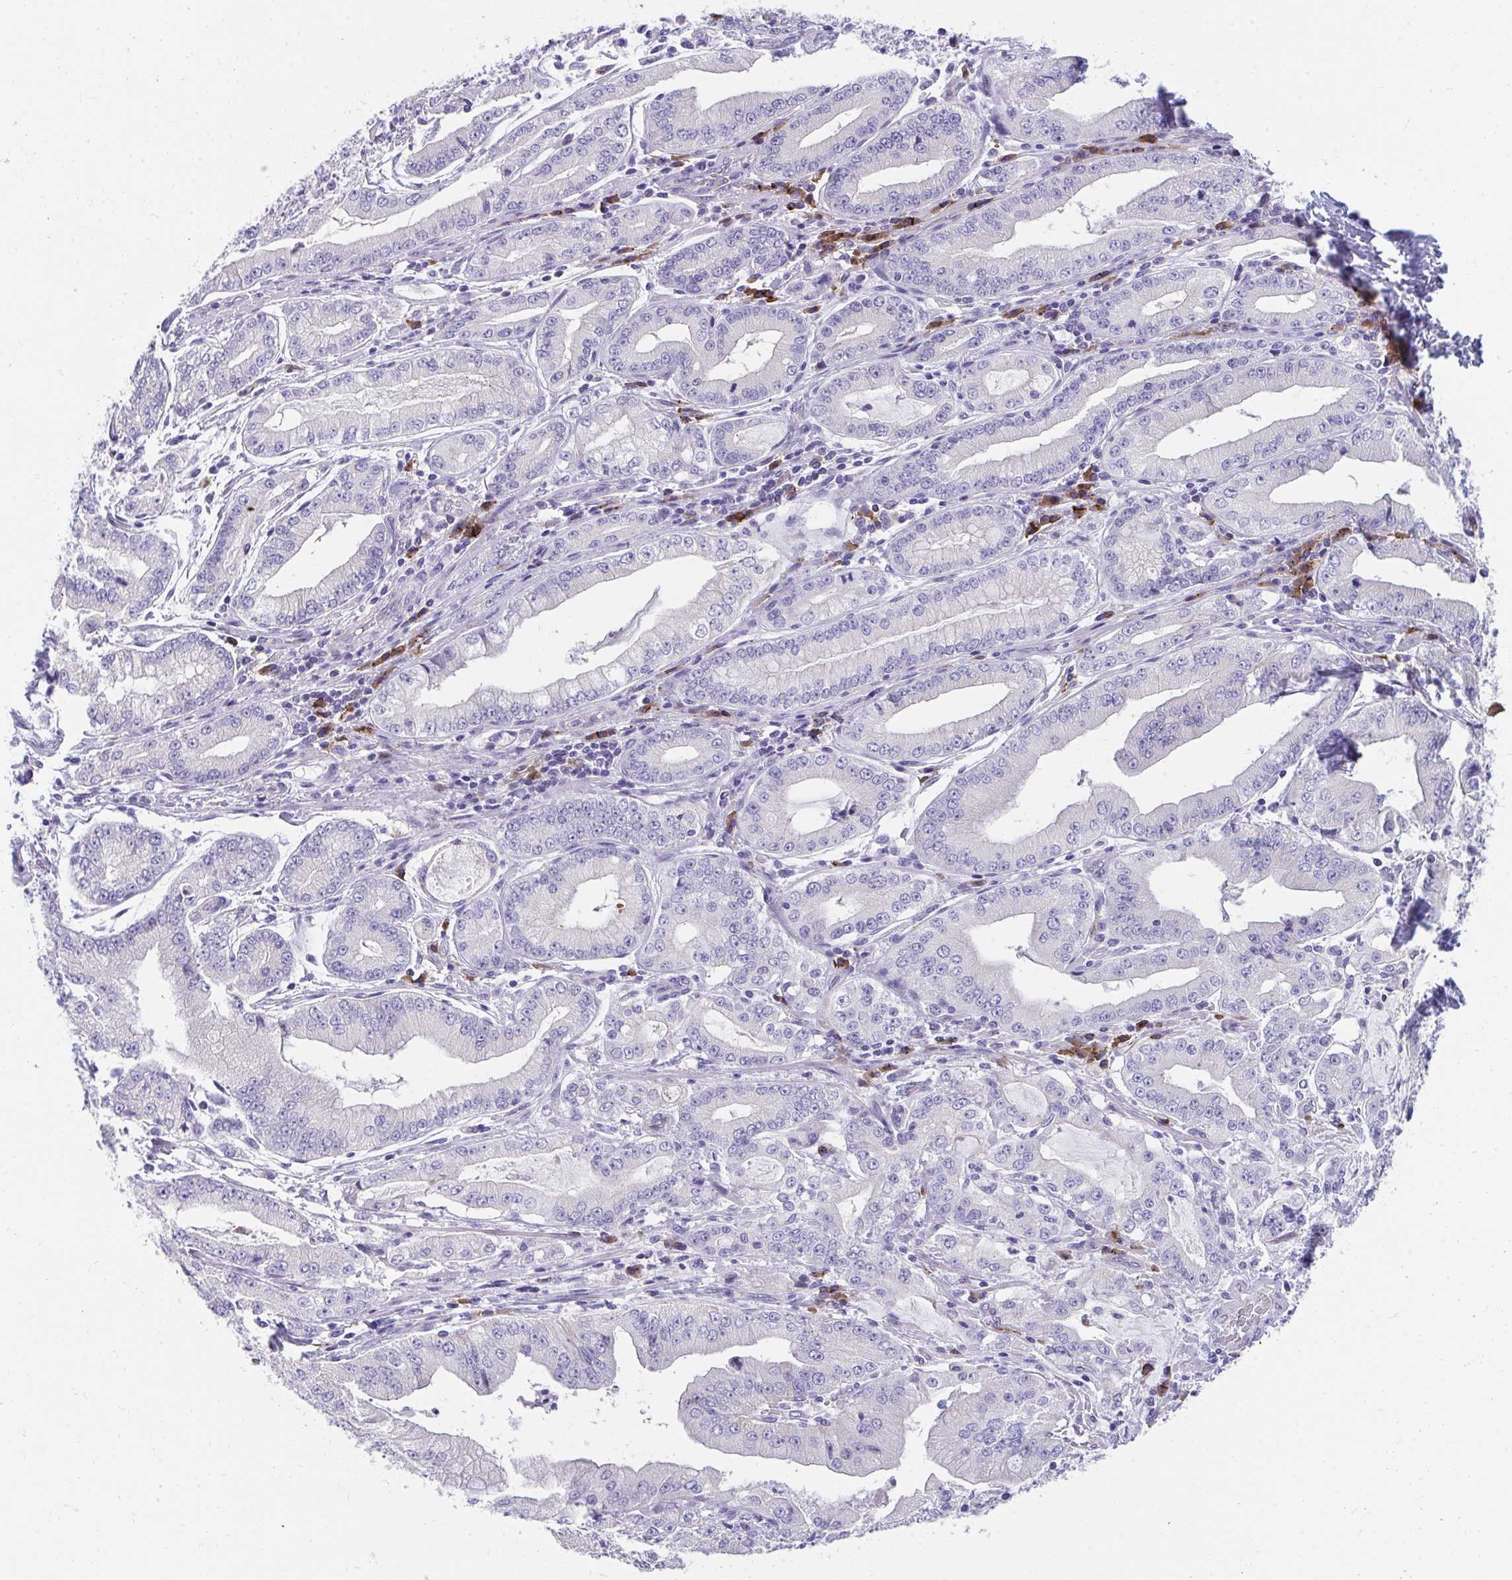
{"staining": {"intensity": "negative", "quantity": "none", "location": "none"}, "tissue": "stomach cancer", "cell_type": "Tumor cells", "image_type": "cancer", "snomed": [{"axis": "morphology", "description": "Adenocarcinoma, NOS"}, {"axis": "topography", "description": "Stomach, upper"}], "caption": "Immunohistochemical staining of human stomach adenocarcinoma demonstrates no significant expression in tumor cells.", "gene": "SLAMF7", "patient": {"sex": "female", "age": 74}}